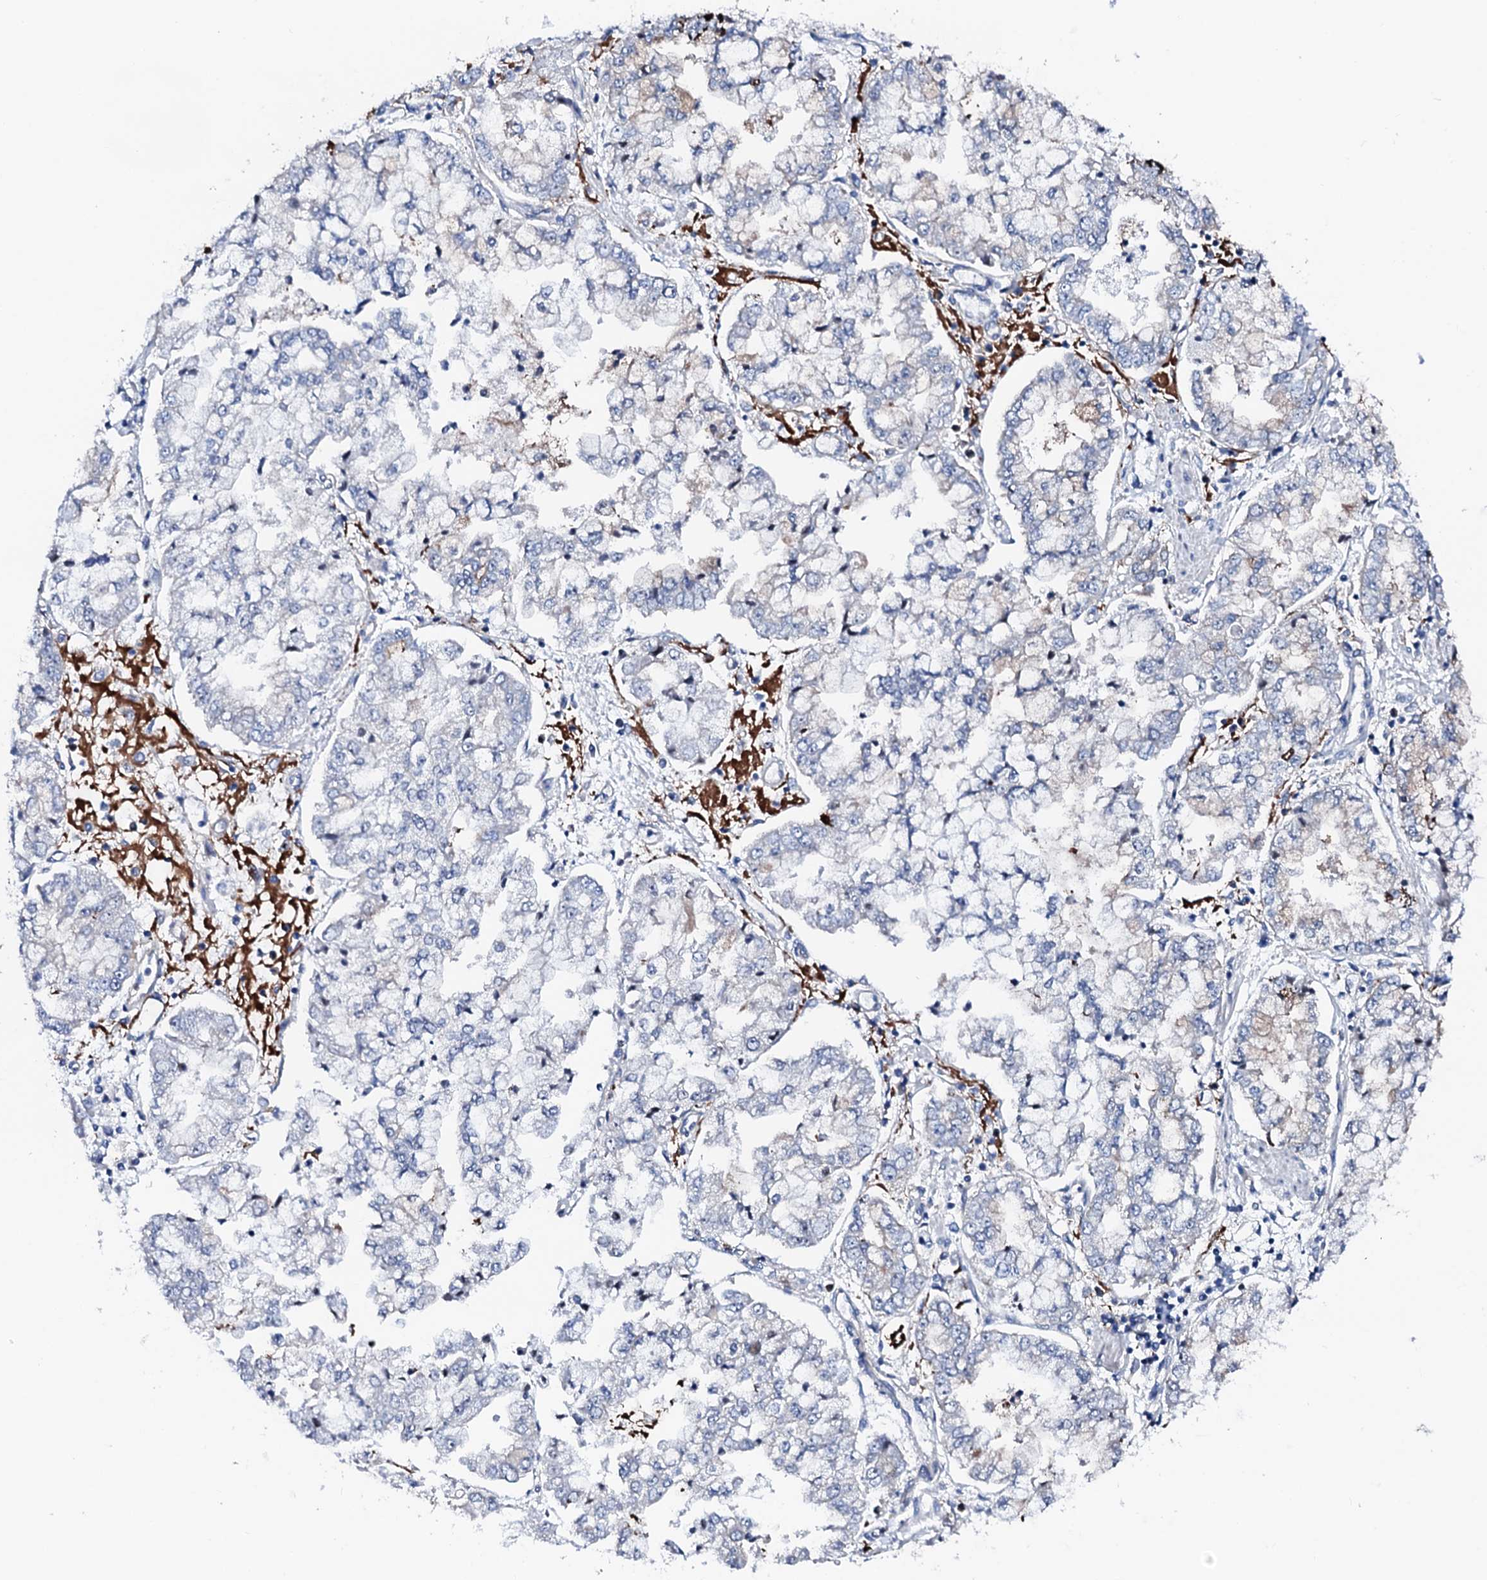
{"staining": {"intensity": "negative", "quantity": "none", "location": "none"}, "tissue": "stomach cancer", "cell_type": "Tumor cells", "image_type": "cancer", "snomed": [{"axis": "morphology", "description": "Adenocarcinoma, NOS"}, {"axis": "topography", "description": "Stomach"}], "caption": "This is an IHC histopathology image of human adenocarcinoma (stomach). There is no staining in tumor cells.", "gene": "TRDN", "patient": {"sex": "male", "age": 76}}